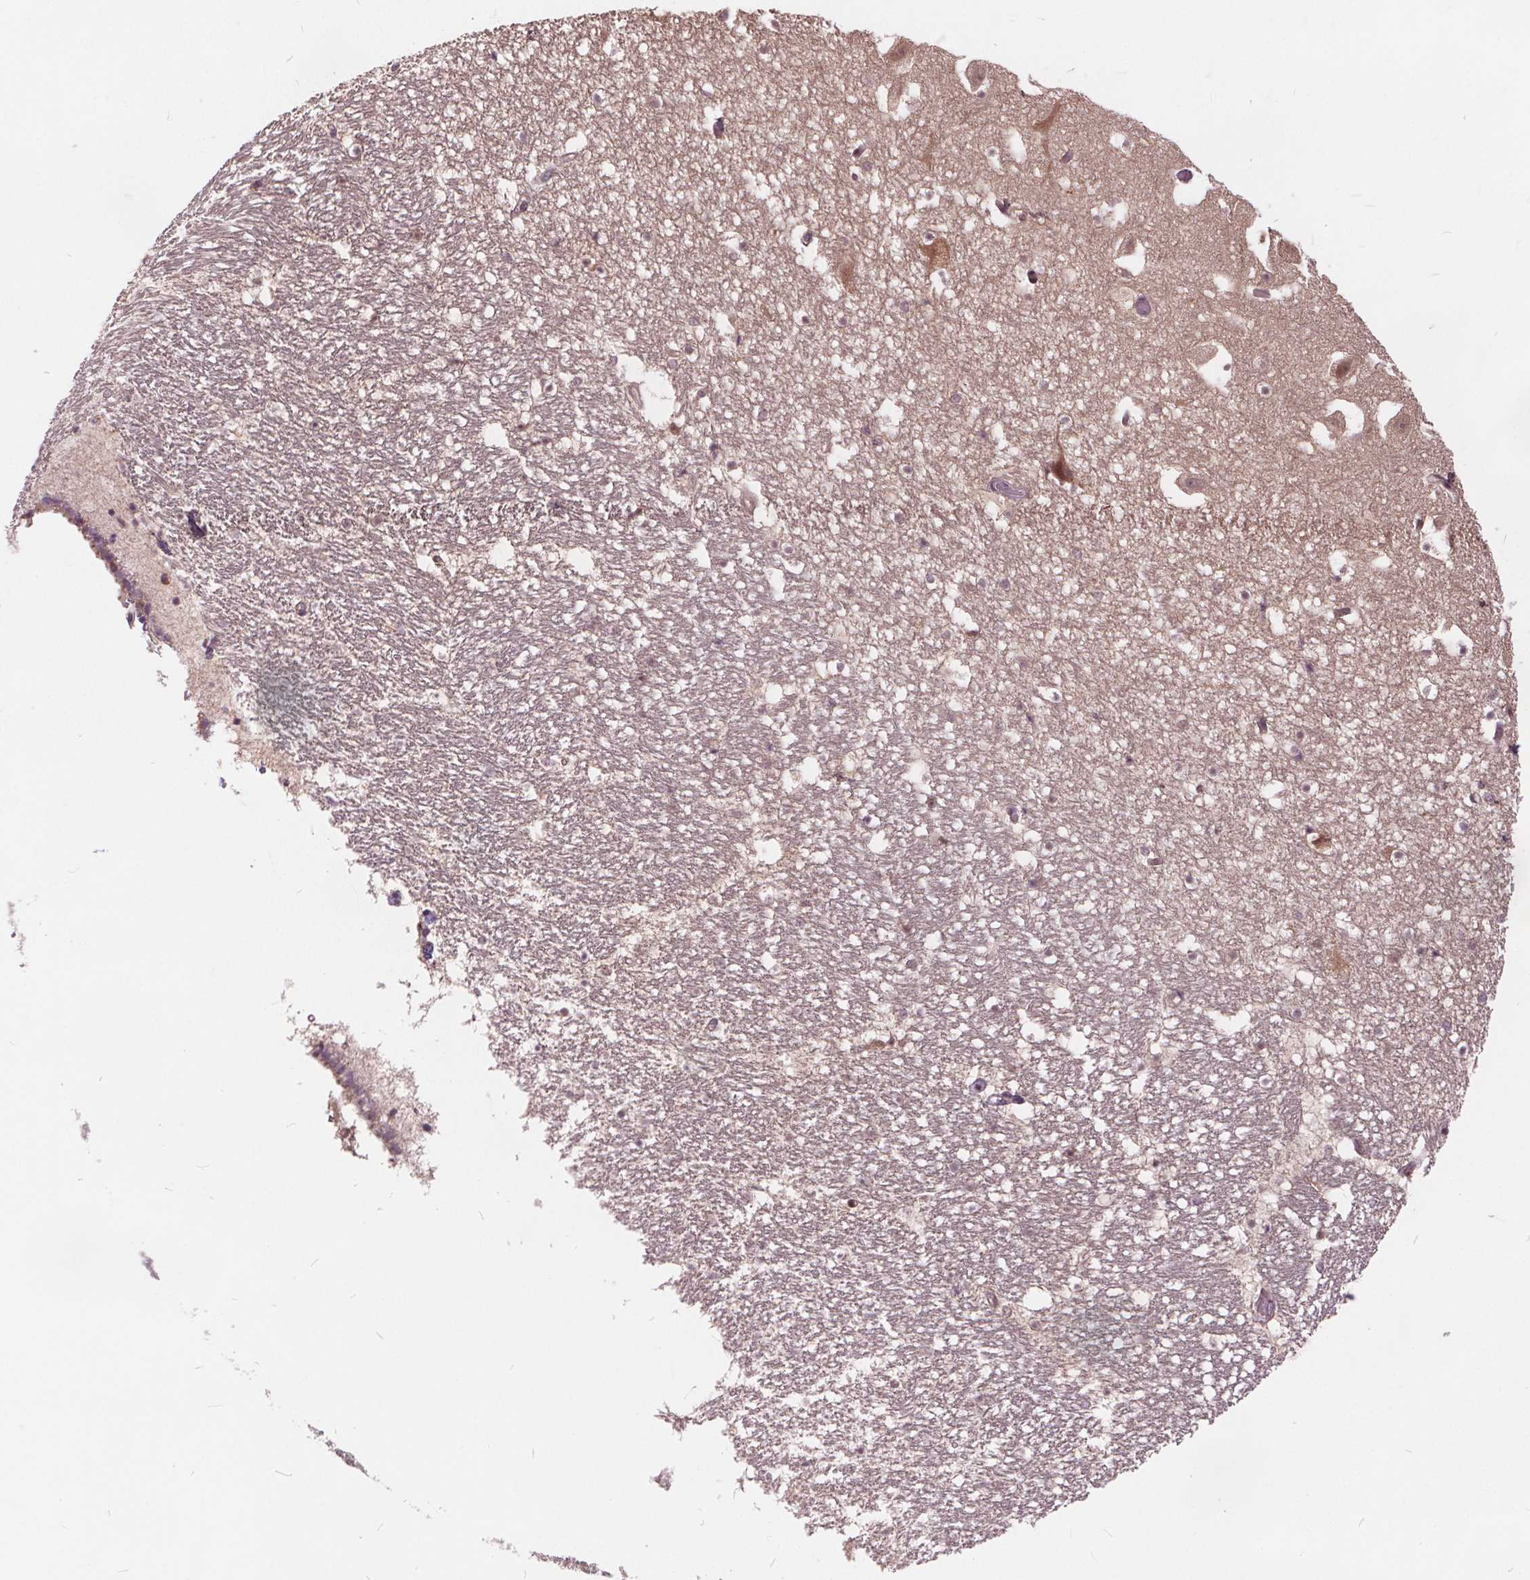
{"staining": {"intensity": "negative", "quantity": "none", "location": "none"}, "tissue": "hippocampus", "cell_type": "Glial cells", "image_type": "normal", "snomed": [{"axis": "morphology", "description": "Normal tissue, NOS"}, {"axis": "topography", "description": "Hippocampus"}], "caption": "Glial cells show no significant protein staining in unremarkable hippocampus. (Stains: DAB IHC with hematoxylin counter stain, Microscopy: brightfield microscopy at high magnification).", "gene": "HIF1AN", "patient": {"sex": "male", "age": 26}}